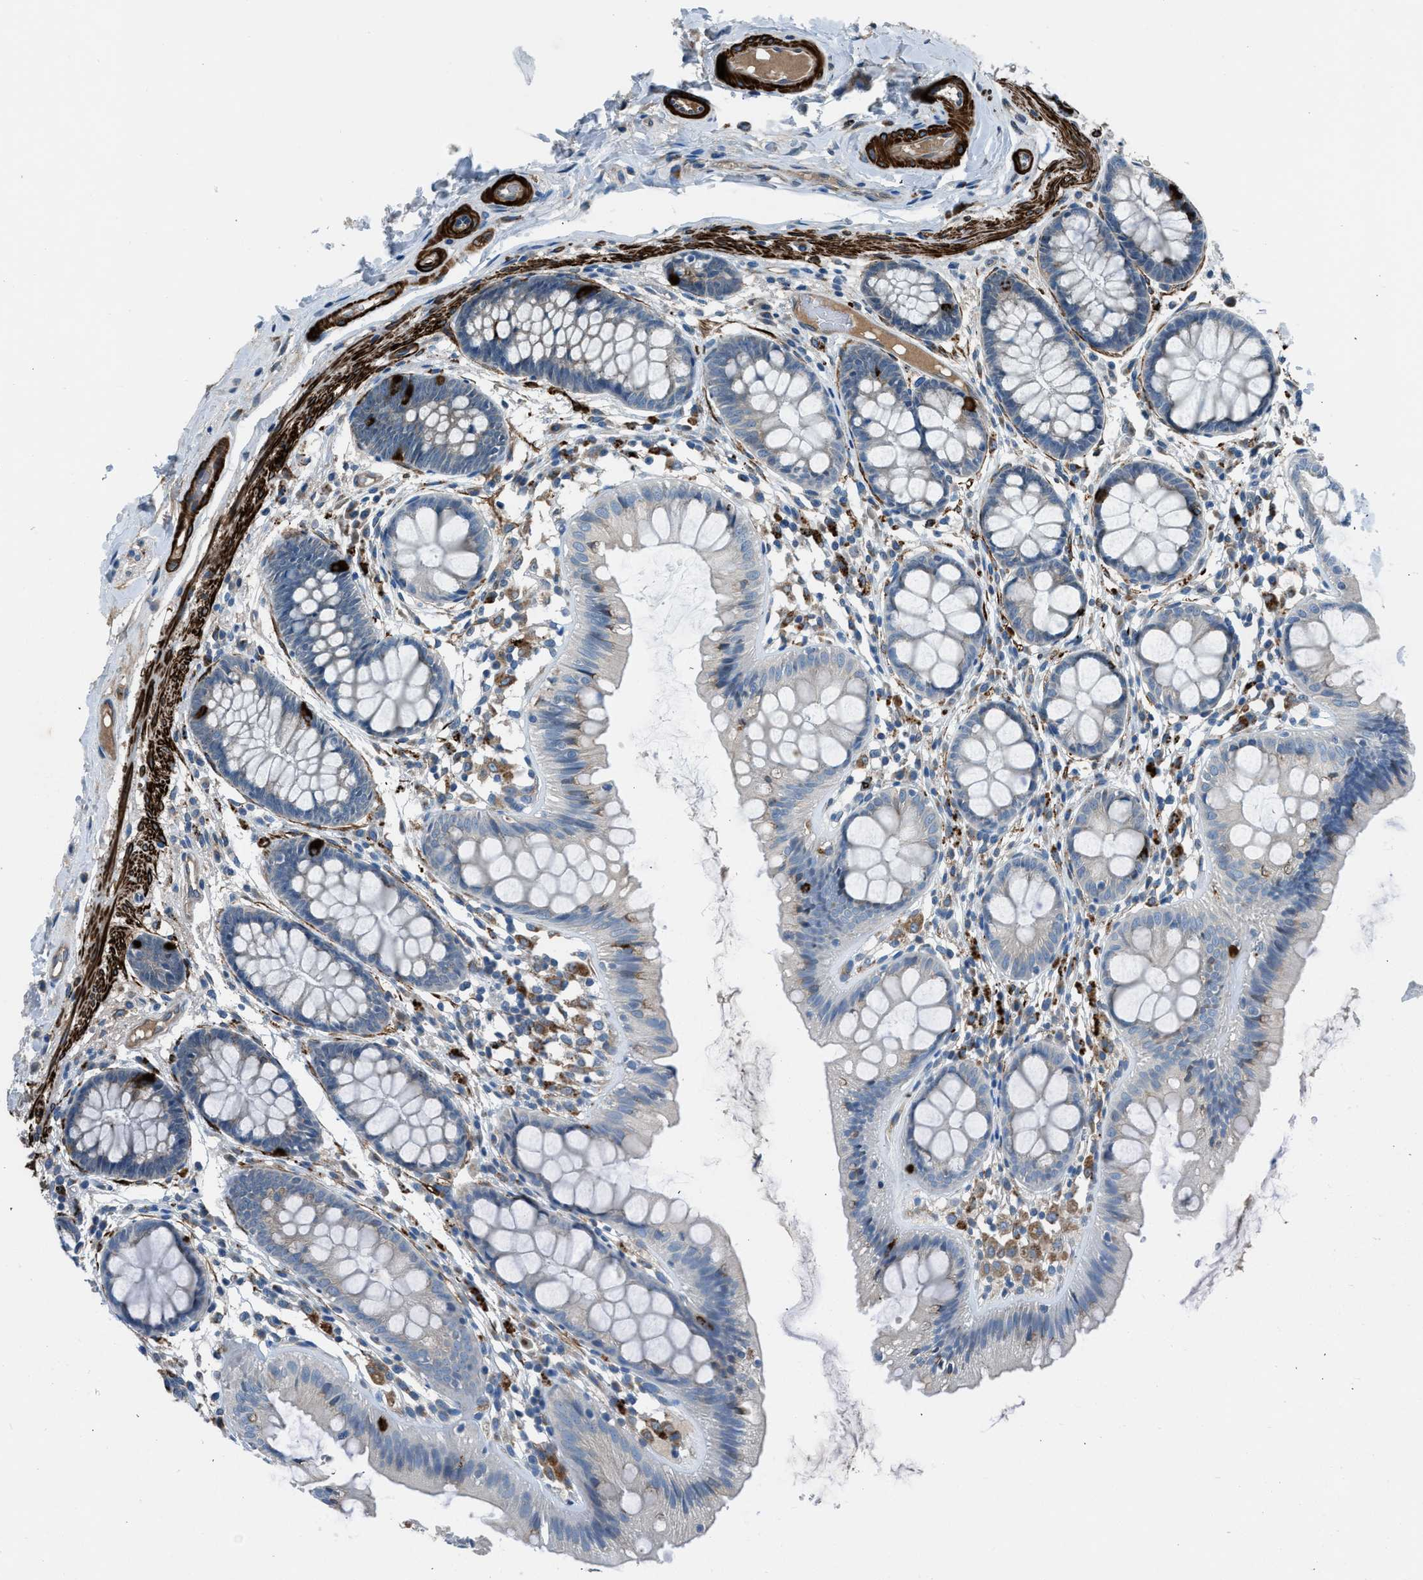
{"staining": {"intensity": "strong", "quantity": "25%-75%", "location": "cytoplasmic/membranous"}, "tissue": "colon", "cell_type": "Endothelial cells", "image_type": "normal", "snomed": [{"axis": "morphology", "description": "Normal tissue, NOS"}, {"axis": "topography", "description": "Colon"}], "caption": "There is high levels of strong cytoplasmic/membranous expression in endothelial cells of benign colon, as demonstrated by immunohistochemical staining (brown color).", "gene": "LMBR1", "patient": {"sex": "female", "age": 56}}